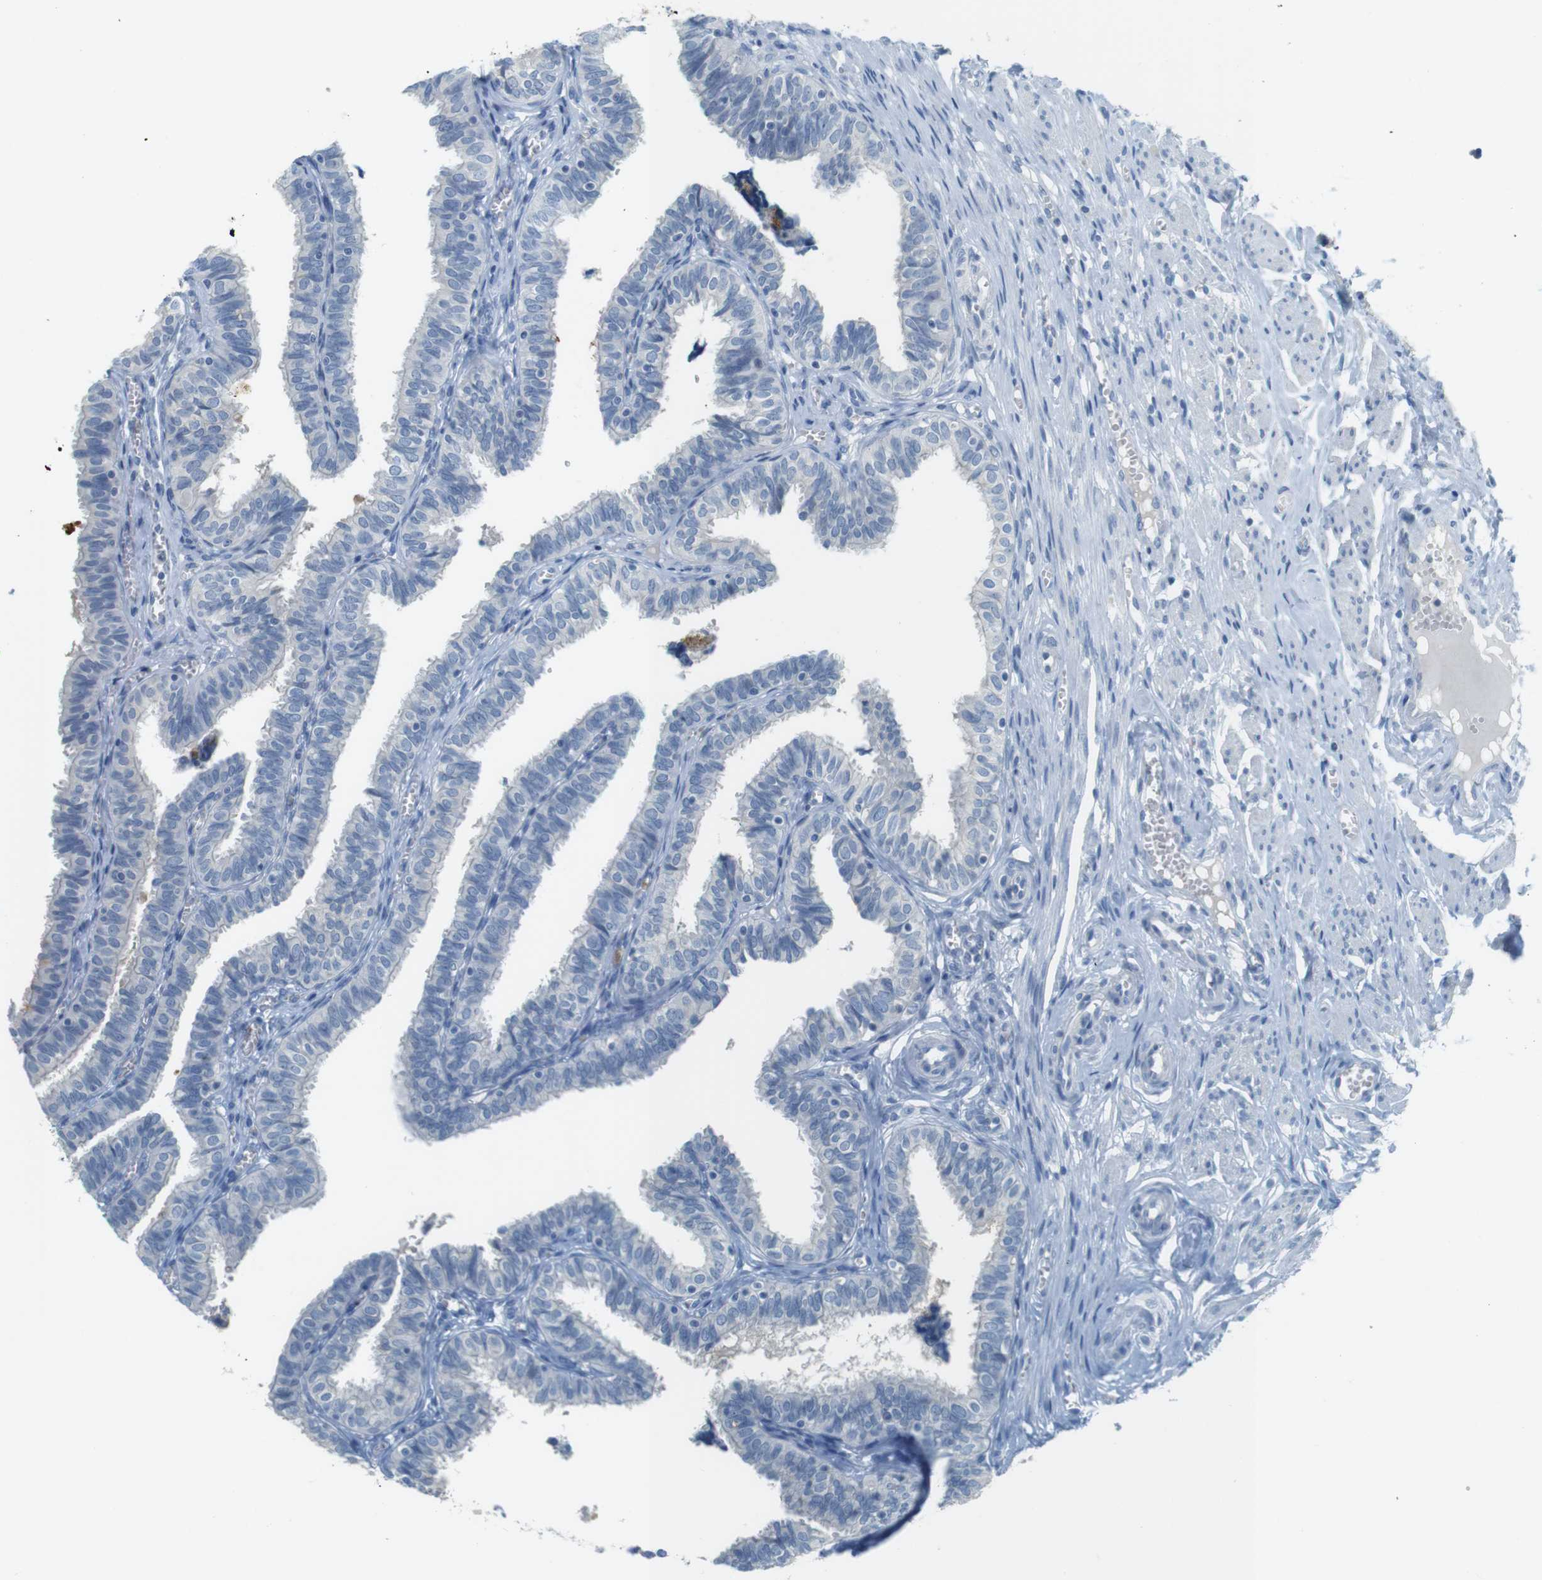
{"staining": {"intensity": "negative", "quantity": "none", "location": "none"}, "tissue": "fallopian tube", "cell_type": "Glandular cells", "image_type": "normal", "snomed": [{"axis": "morphology", "description": "Normal tissue, NOS"}, {"axis": "topography", "description": "Fallopian tube"}], "caption": "High magnification brightfield microscopy of benign fallopian tube stained with DAB (brown) and counterstained with hematoxylin (blue): glandular cells show no significant positivity. (DAB (3,3'-diaminobenzidine) immunohistochemistry with hematoxylin counter stain).", "gene": "MUC5B", "patient": {"sex": "female", "age": 46}}